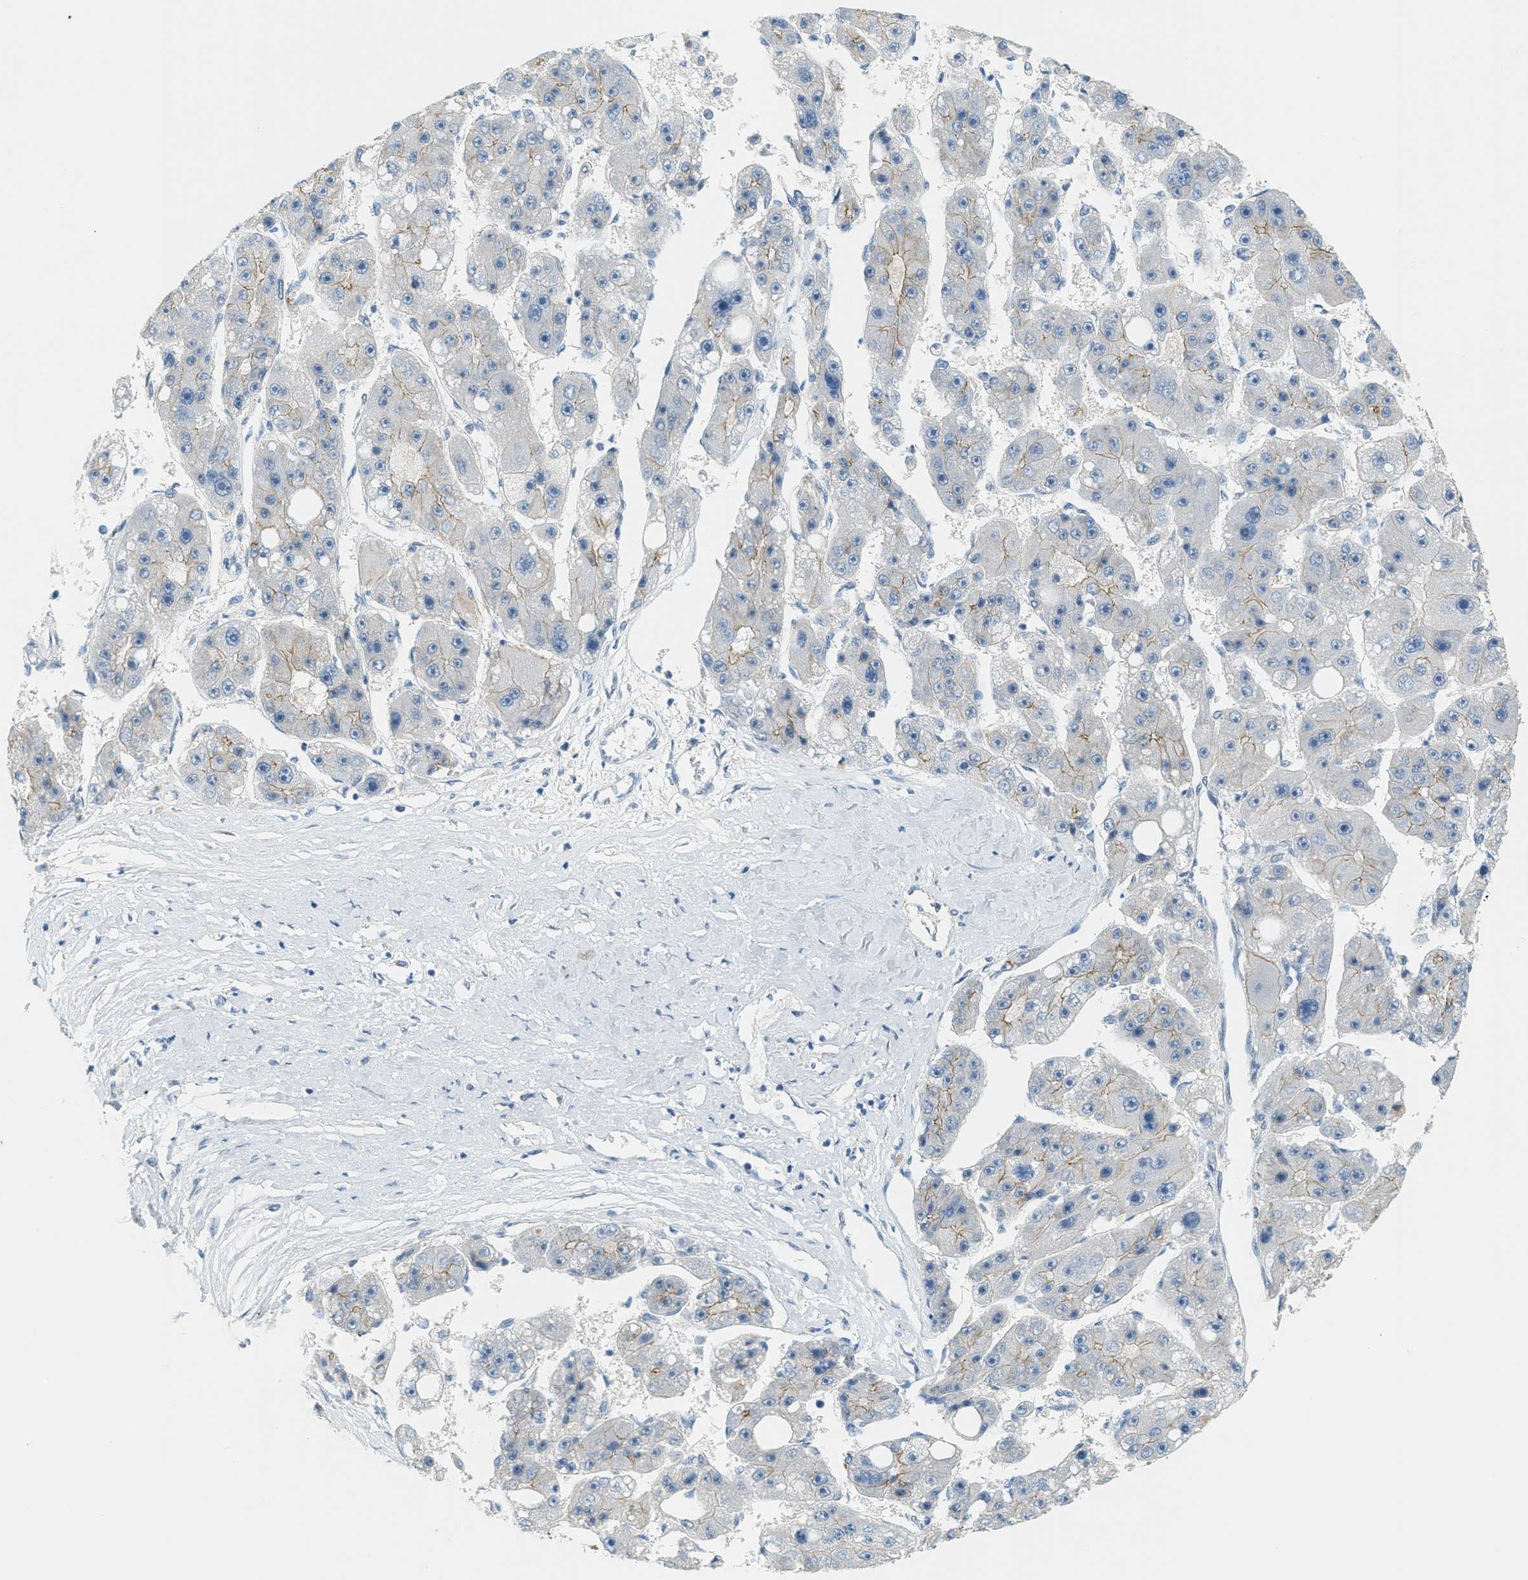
{"staining": {"intensity": "negative", "quantity": "none", "location": "none"}, "tissue": "liver cancer", "cell_type": "Tumor cells", "image_type": "cancer", "snomed": [{"axis": "morphology", "description": "Carcinoma, Hepatocellular, NOS"}, {"axis": "topography", "description": "Liver"}], "caption": "Immunohistochemistry image of liver cancer stained for a protein (brown), which exhibits no expression in tumor cells.", "gene": "TCF3", "patient": {"sex": "female", "age": 61}}